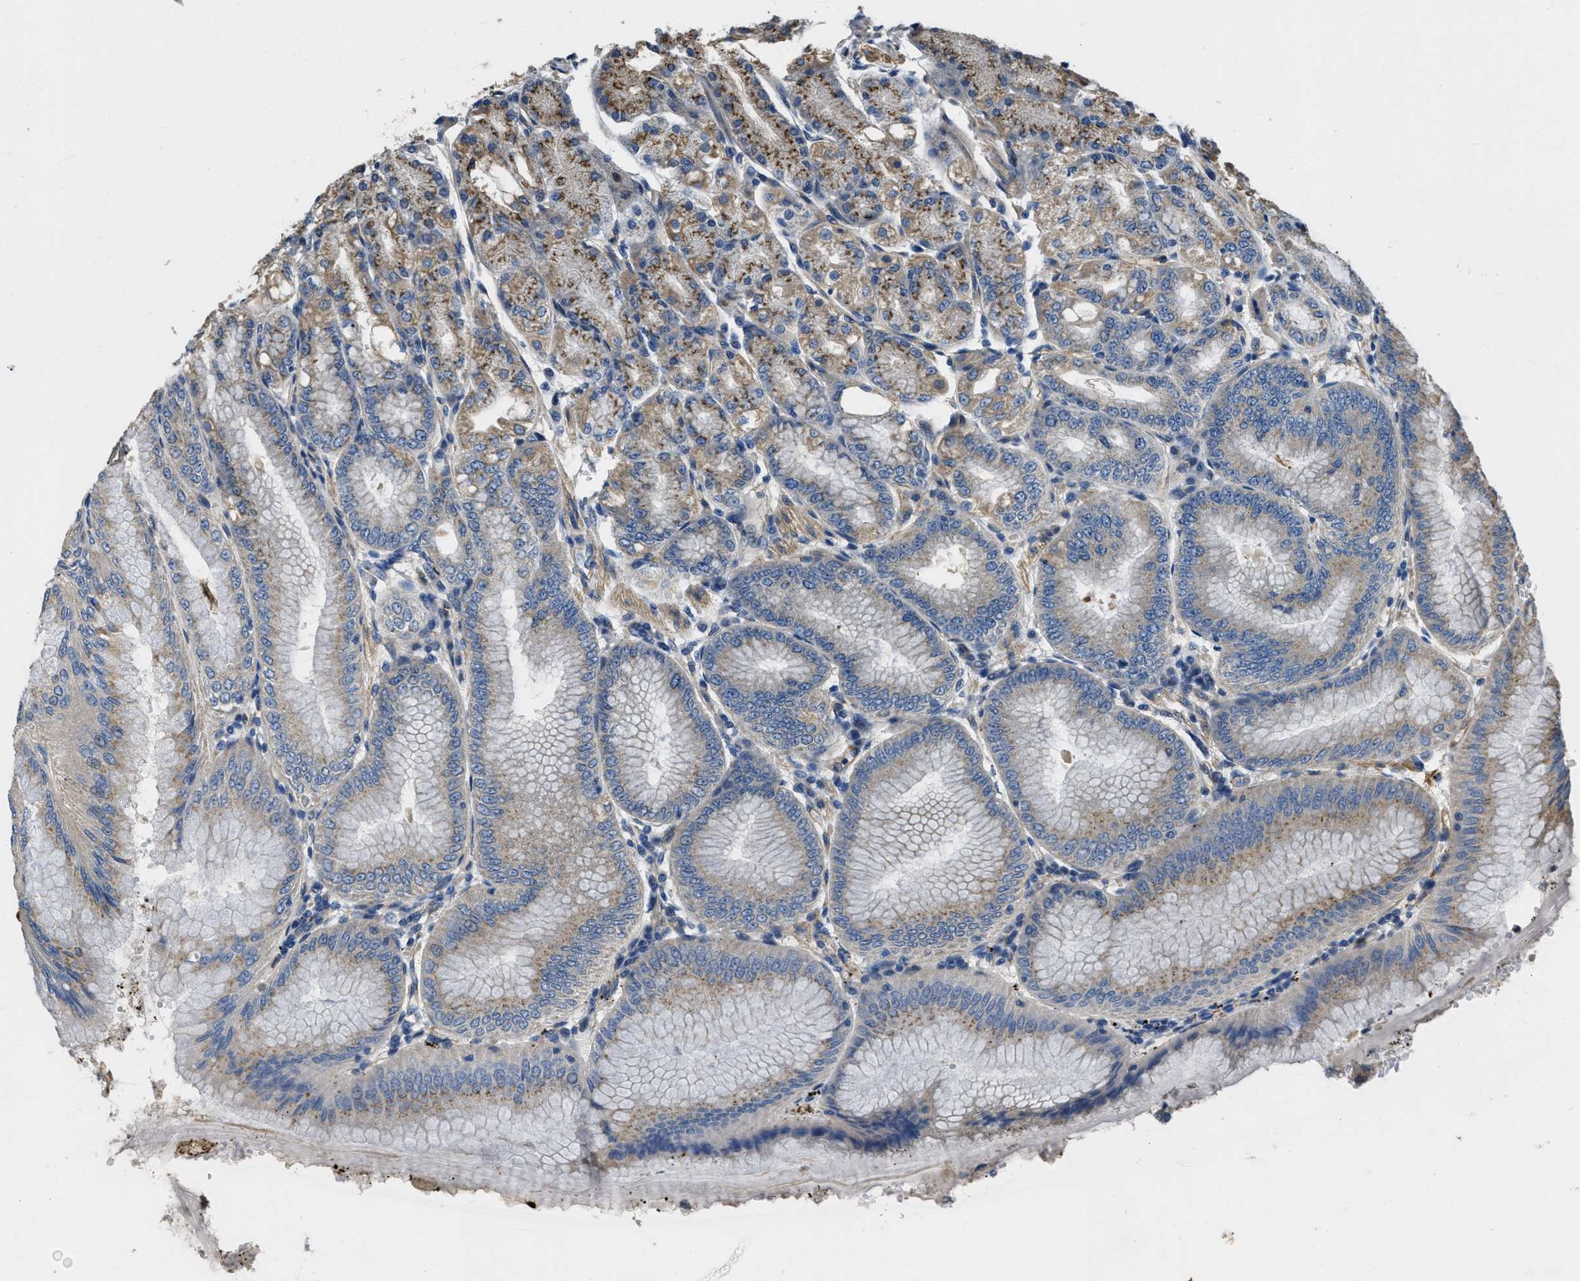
{"staining": {"intensity": "moderate", "quantity": "25%-75%", "location": "cytoplasmic/membranous"}, "tissue": "stomach", "cell_type": "Glandular cells", "image_type": "normal", "snomed": [{"axis": "morphology", "description": "Normal tissue, NOS"}, {"axis": "topography", "description": "Stomach, lower"}], "caption": "Immunohistochemistry of normal human stomach exhibits medium levels of moderate cytoplasmic/membranous positivity in about 25%-75% of glandular cells.", "gene": "TOMM70", "patient": {"sex": "male", "age": 71}}